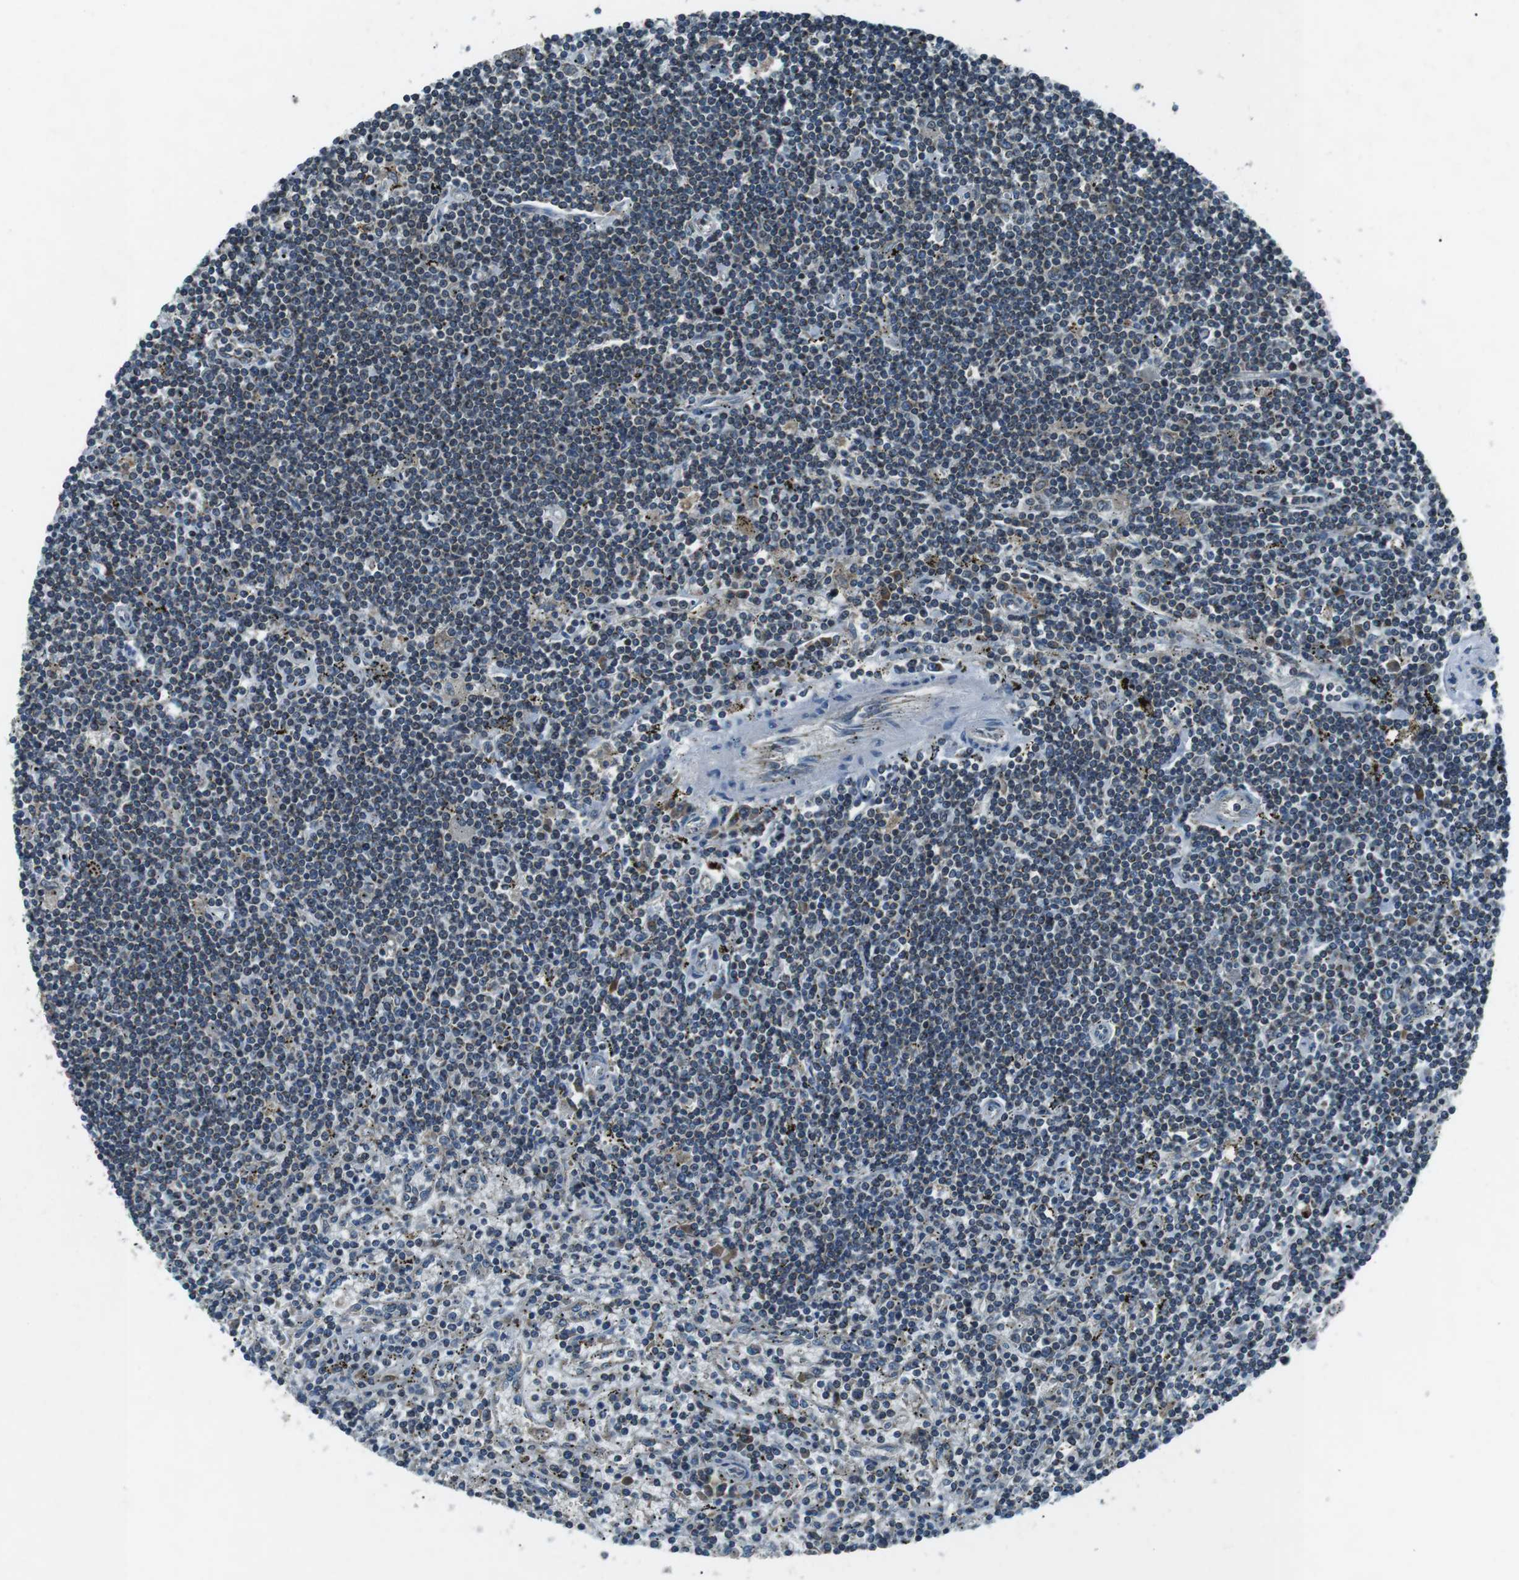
{"staining": {"intensity": "negative", "quantity": "none", "location": "none"}, "tissue": "lymphoma", "cell_type": "Tumor cells", "image_type": "cancer", "snomed": [{"axis": "morphology", "description": "Malignant lymphoma, non-Hodgkin's type, Low grade"}, {"axis": "topography", "description": "Spleen"}], "caption": "Photomicrograph shows no significant protein positivity in tumor cells of low-grade malignant lymphoma, non-Hodgkin's type.", "gene": "FAM3B", "patient": {"sex": "male", "age": 76}}